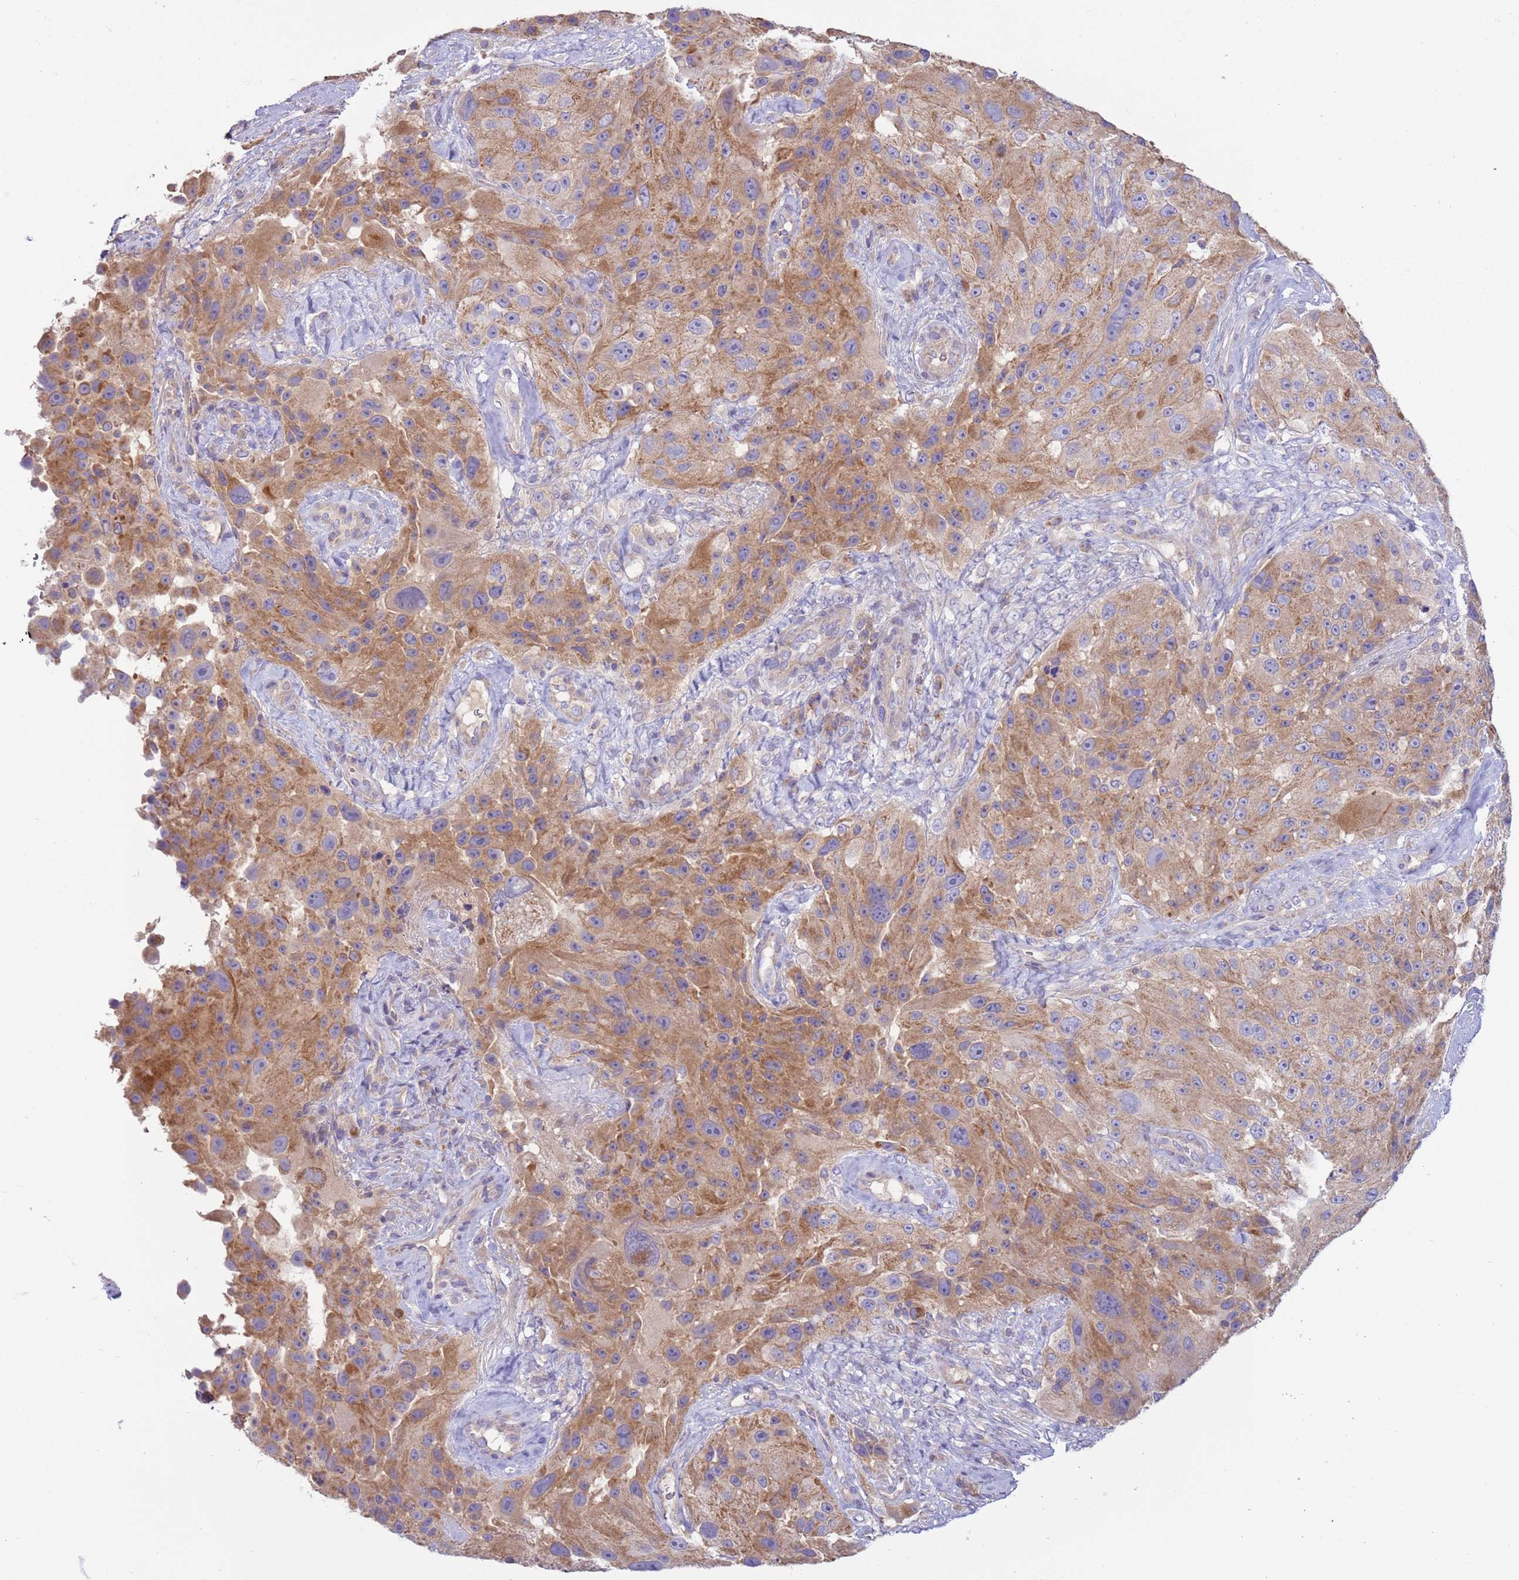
{"staining": {"intensity": "moderate", "quantity": ">75%", "location": "cytoplasmic/membranous"}, "tissue": "melanoma", "cell_type": "Tumor cells", "image_type": "cancer", "snomed": [{"axis": "morphology", "description": "Malignant melanoma, Metastatic site"}, {"axis": "topography", "description": "Lymph node"}], "caption": "A micrograph showing moderate cytoplasmic/membranous positivity in about >75% of tumor cells in melanoma, as visualized by brown immunohistochemical staining.", "gene": "UQCRQ", "patient": {"sex": "male", "age": 62}}